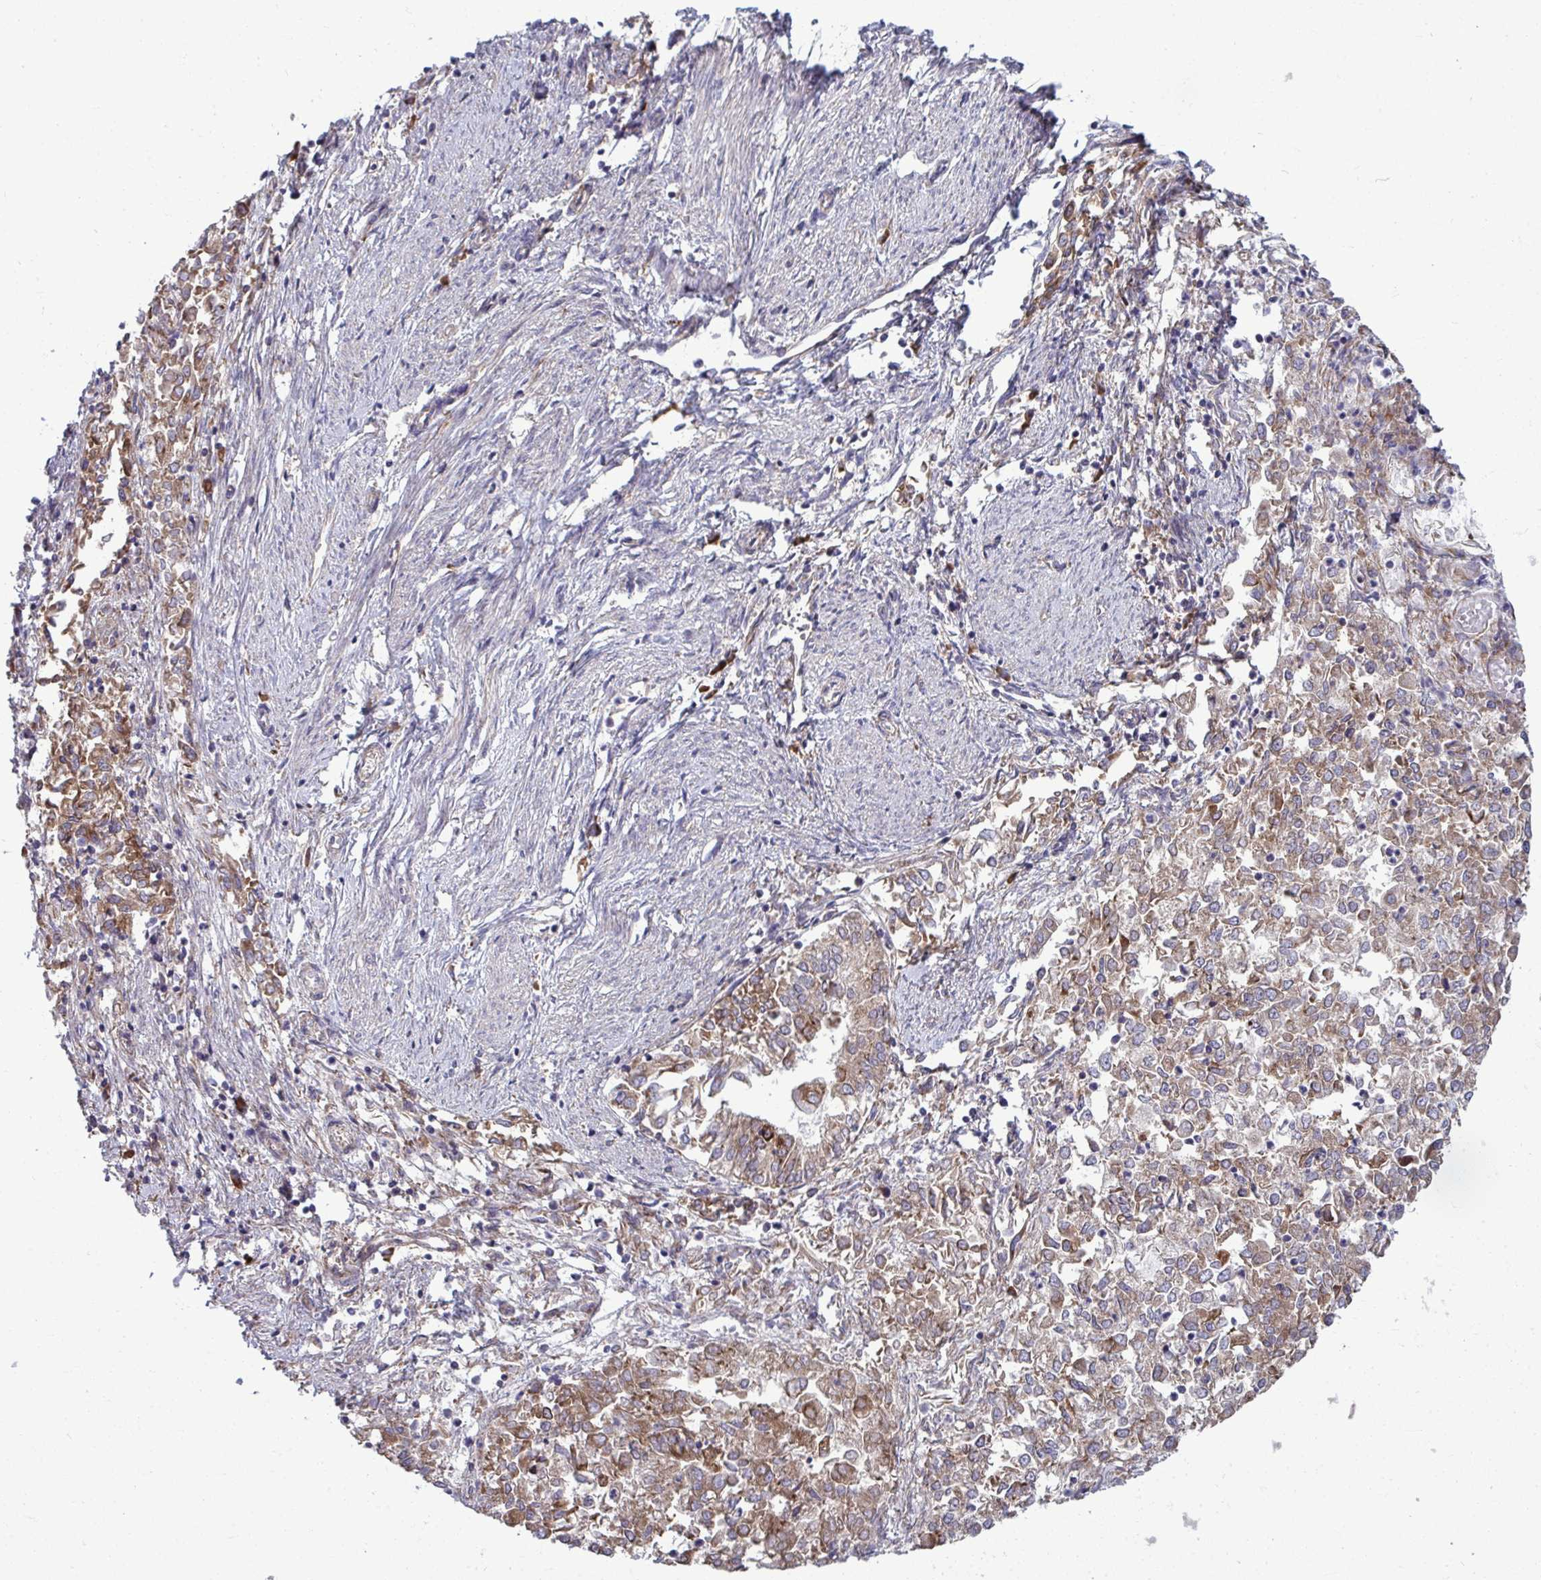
{"staining": {"intensity": "moderate", "quantity": ">75%", "location": "cytoplasmic/membranous"}, "tissue": "endometrial cancer", "cell_type": "Tumor cells", "image_type": "cancer", "snomed": [{"axis": "morphology", "description": "Adenocarcinoma, NOS"}, {"axis": "topography", "description": "Endometrium"}], "caption": "Protein staining of adenocarcinoma (endometrial) tissue reveals moderate cytoplasmic/membranous positivity in approximately >75% of tumor cells. Using DAB (3,3'-diaminobenzidine) (brown) and hematoxylin (blue) stains, captured at high magnification using brightfield microscopy.", "gene": "GFPT2", "patient": {"sex": "female", "age": 57}}